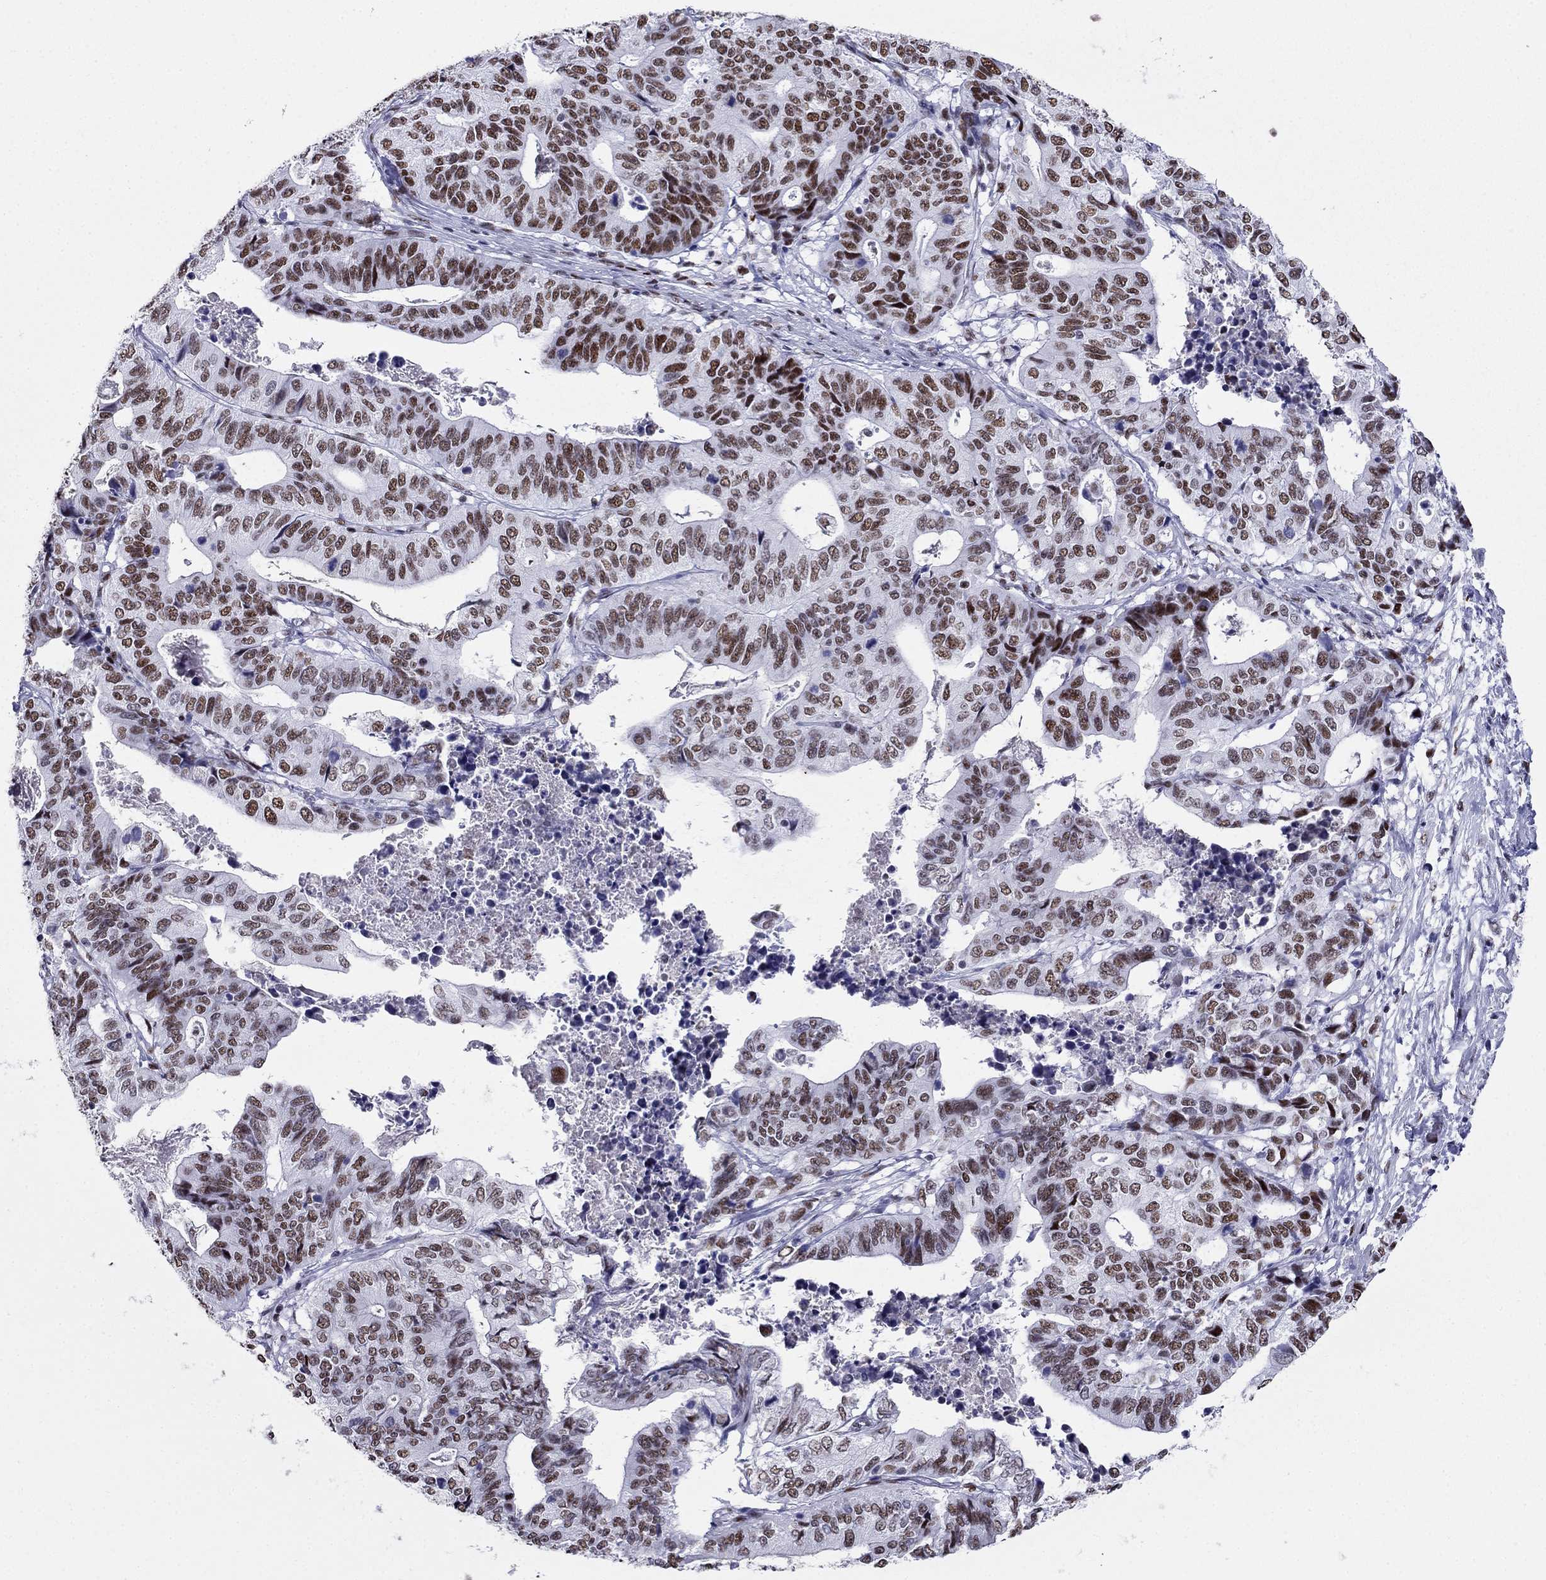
{"staining": {"intensity": "strong", "quantity": ">75%", "location": "nuclear"}, "tissue": "stomach cancer", "cell_type": "Tumor cells", "image_type": "cancer", "snomed": [{"axis": "morphology", "description": "Adenocarcinoma, NOS"}, {"axis": "topography", "description": "Stomach, upper"}], "caption": "A histopathology image of stomach cancer (adenocarcinoma) stained for a protein displays strong nuclear brown staining in tumor cells.", "gene": "PPM1G", "patient": {"sex": "female", "age": 67}}